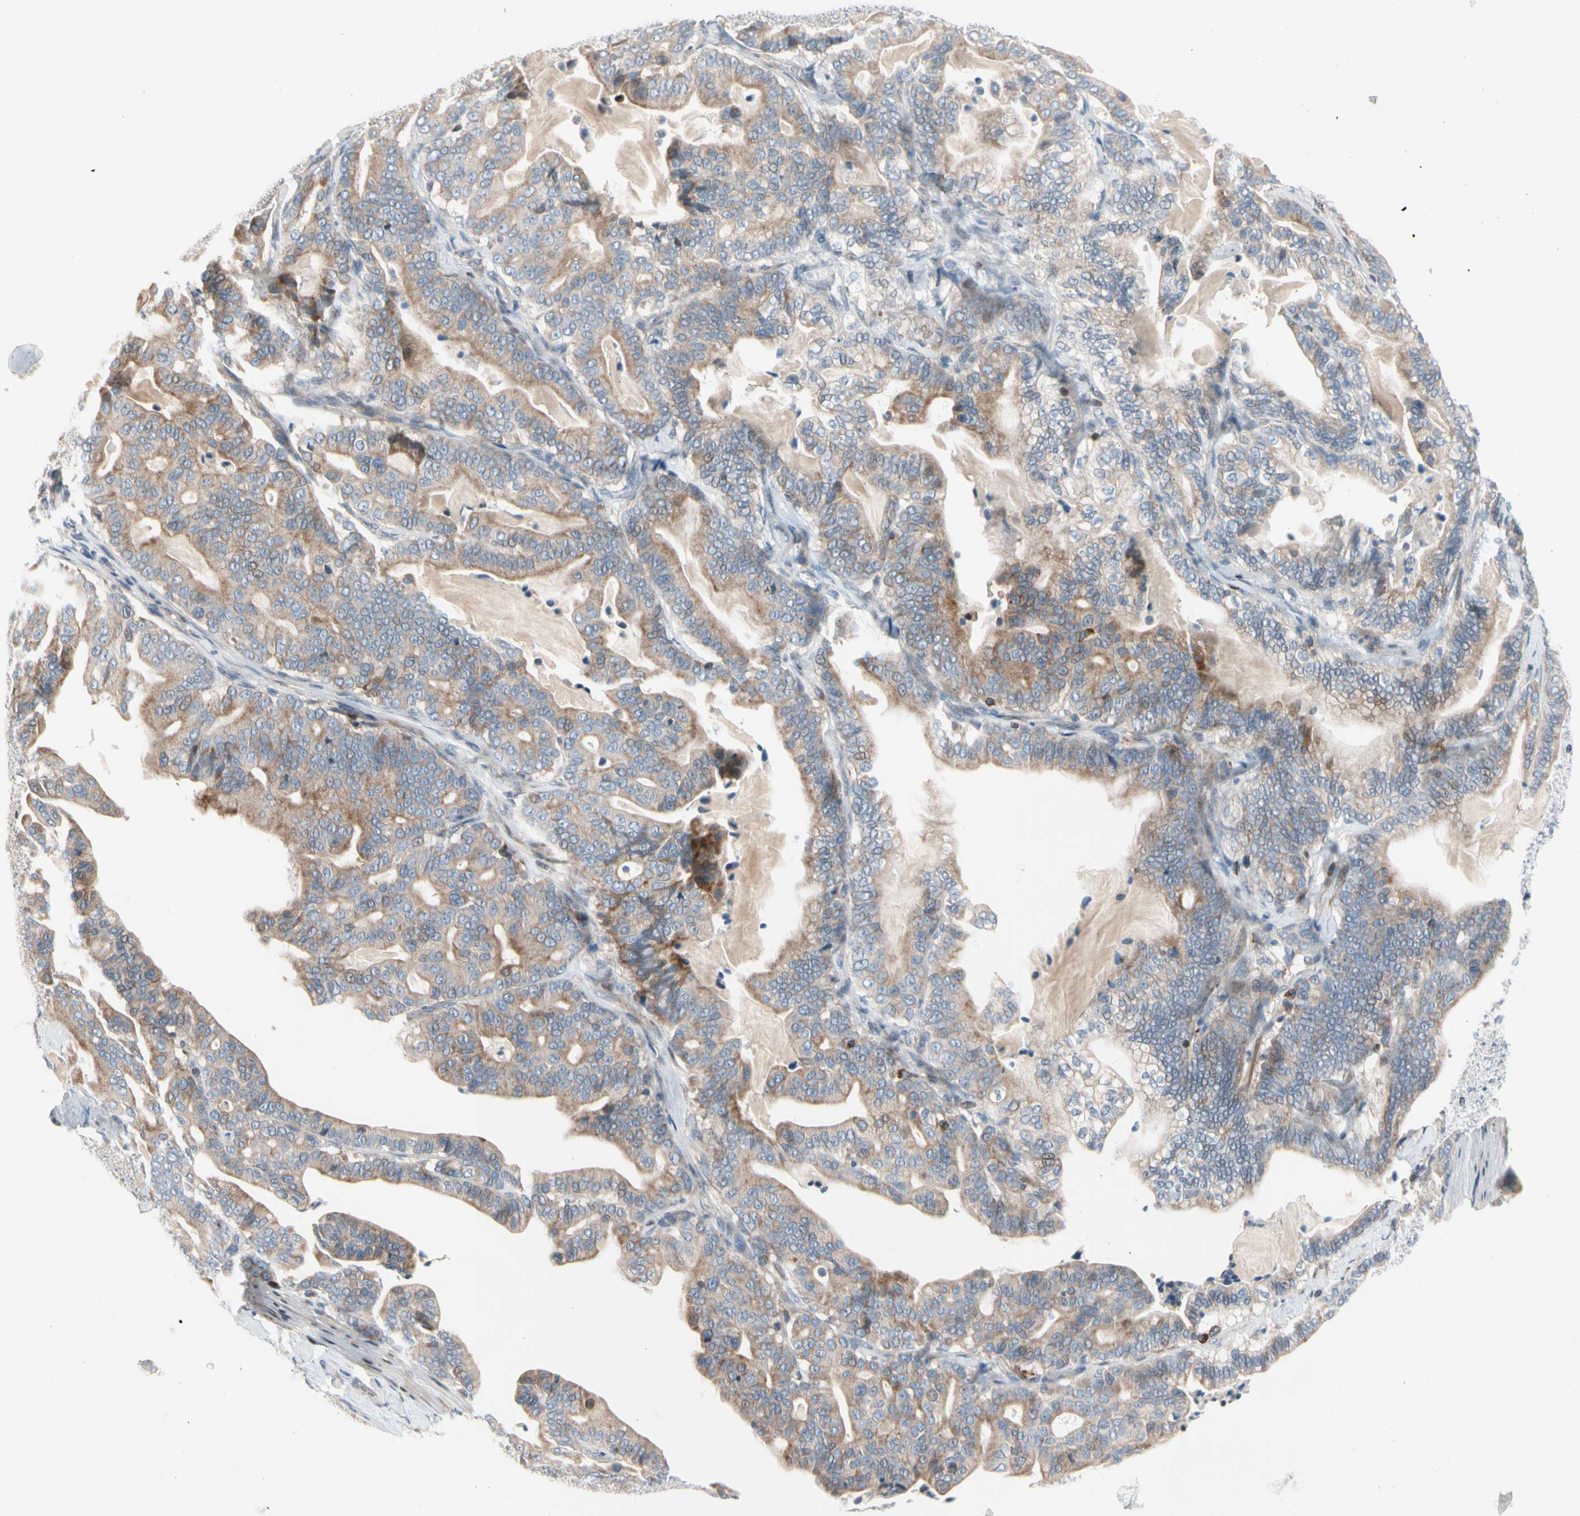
{"staining": {"intensity": "weak", "quantity": "25%-75%", "location": "cytoplasmic/membranous"}, "tissue": "pancreatic cancer", "cell_type": "Tumor cells", "image_type": "cancer", "snomed": [{"axis": "morphology", "description": "Adenocarcinoma, NOS"}, {"axis": "topography", "description": "Pancreas"}], "caption": "A low amount of weak cytoplasmic/membranous expression is appreciated in about 25%-75% of tumor cells in pancreatic adenocarcinoma tissue.", "gene": "MAP3K3", "patient": {"sex": "male", "age": 63}}